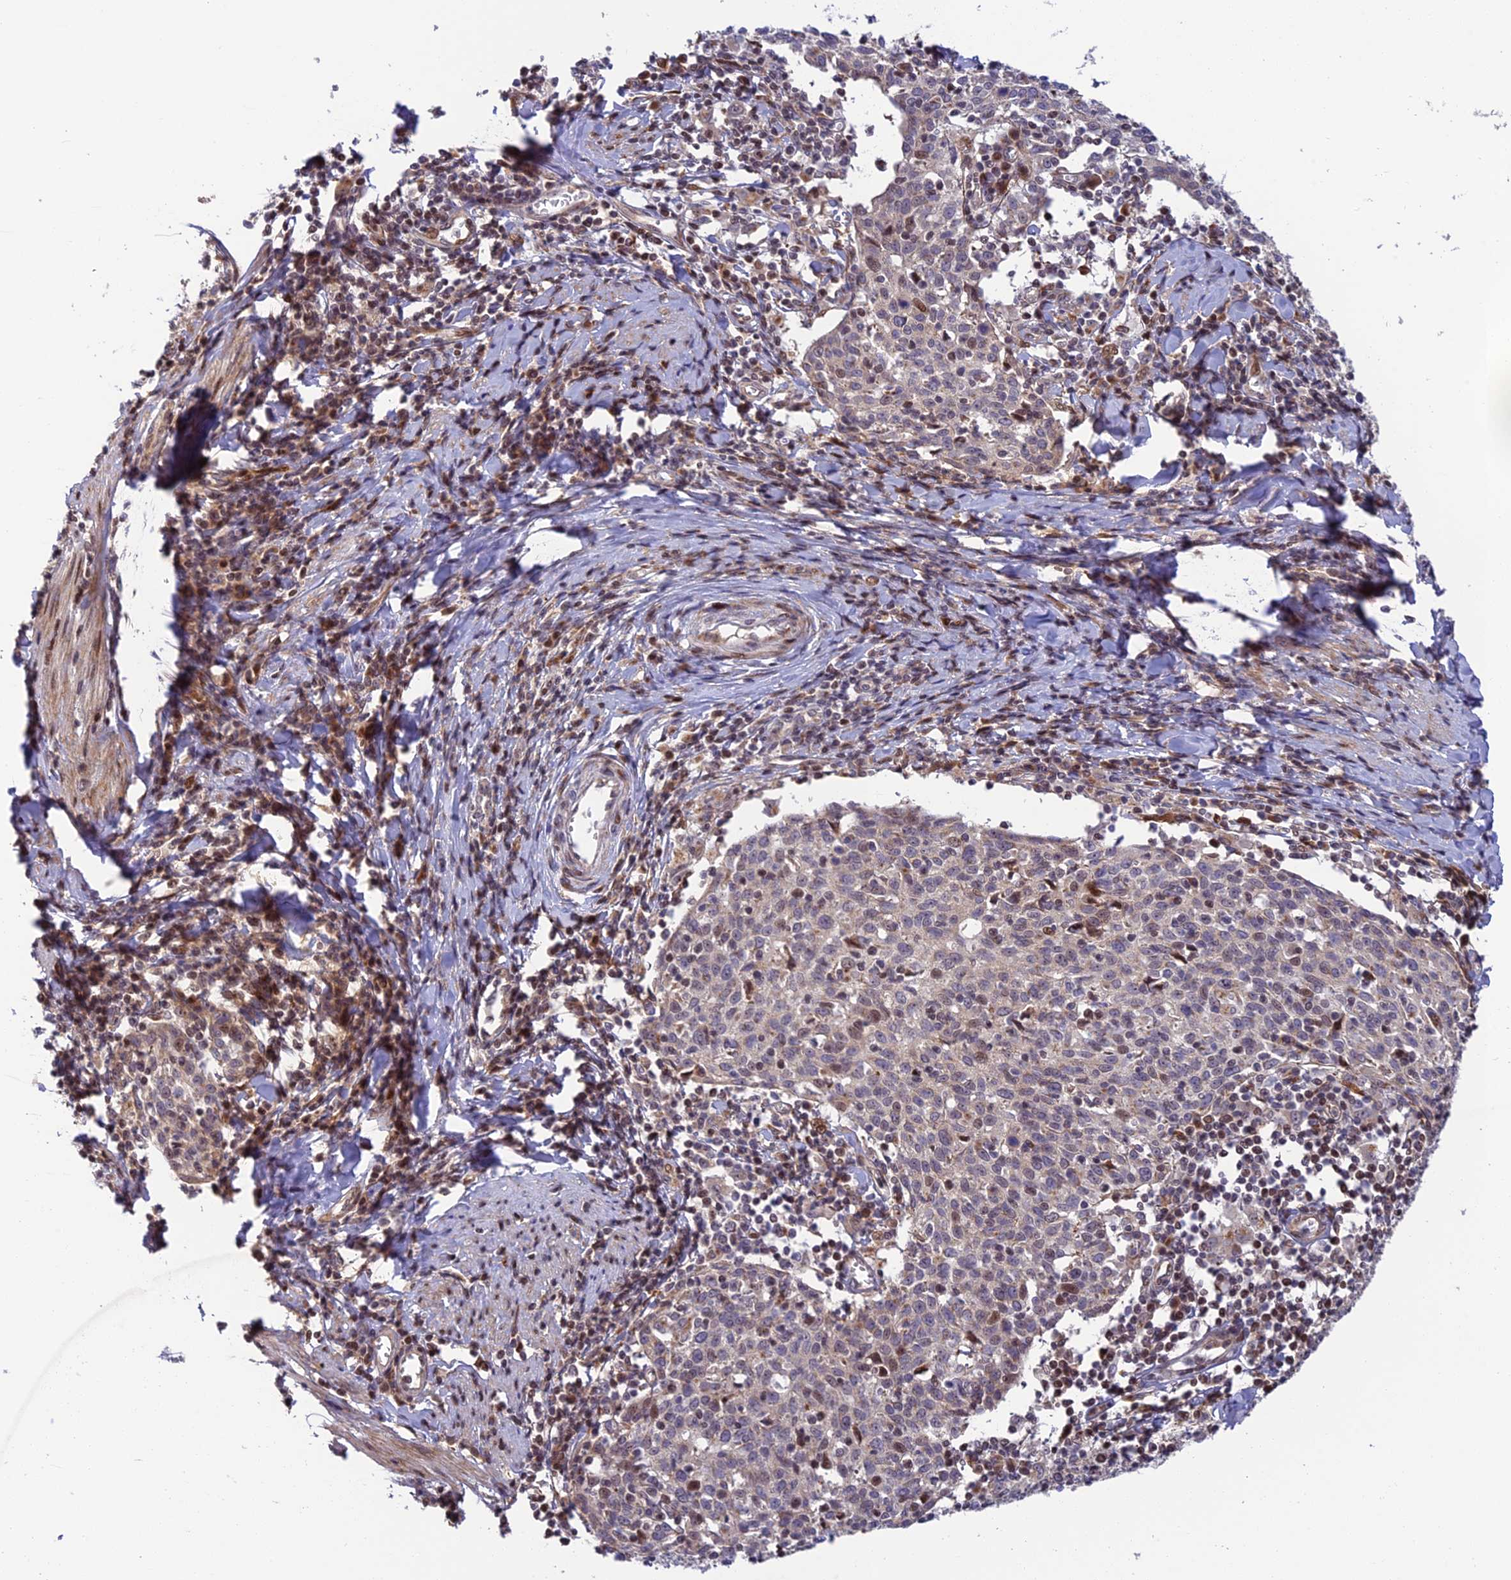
{"staining": {"intensity": "weak", "quantity": "<25%", "location": "nuclear"}, "tissue": "cervical cancer", "cell_type": "Tumor cells", "image_type": "cancer", "snomed": [{"axis": "morphology", "description": "Squamous cell carcinoma, NOS"}, {"axis": "topography", "description": "Cervix"}], "caption": "The image displays no significant positivity in tumor cells of cervical squamous cell carcinoma. (DAB (3,3'-diaminobenzidine) IHC, high magnification).", "gene": "SMIM7", "patient": {"sex": "female", "age": 52}}